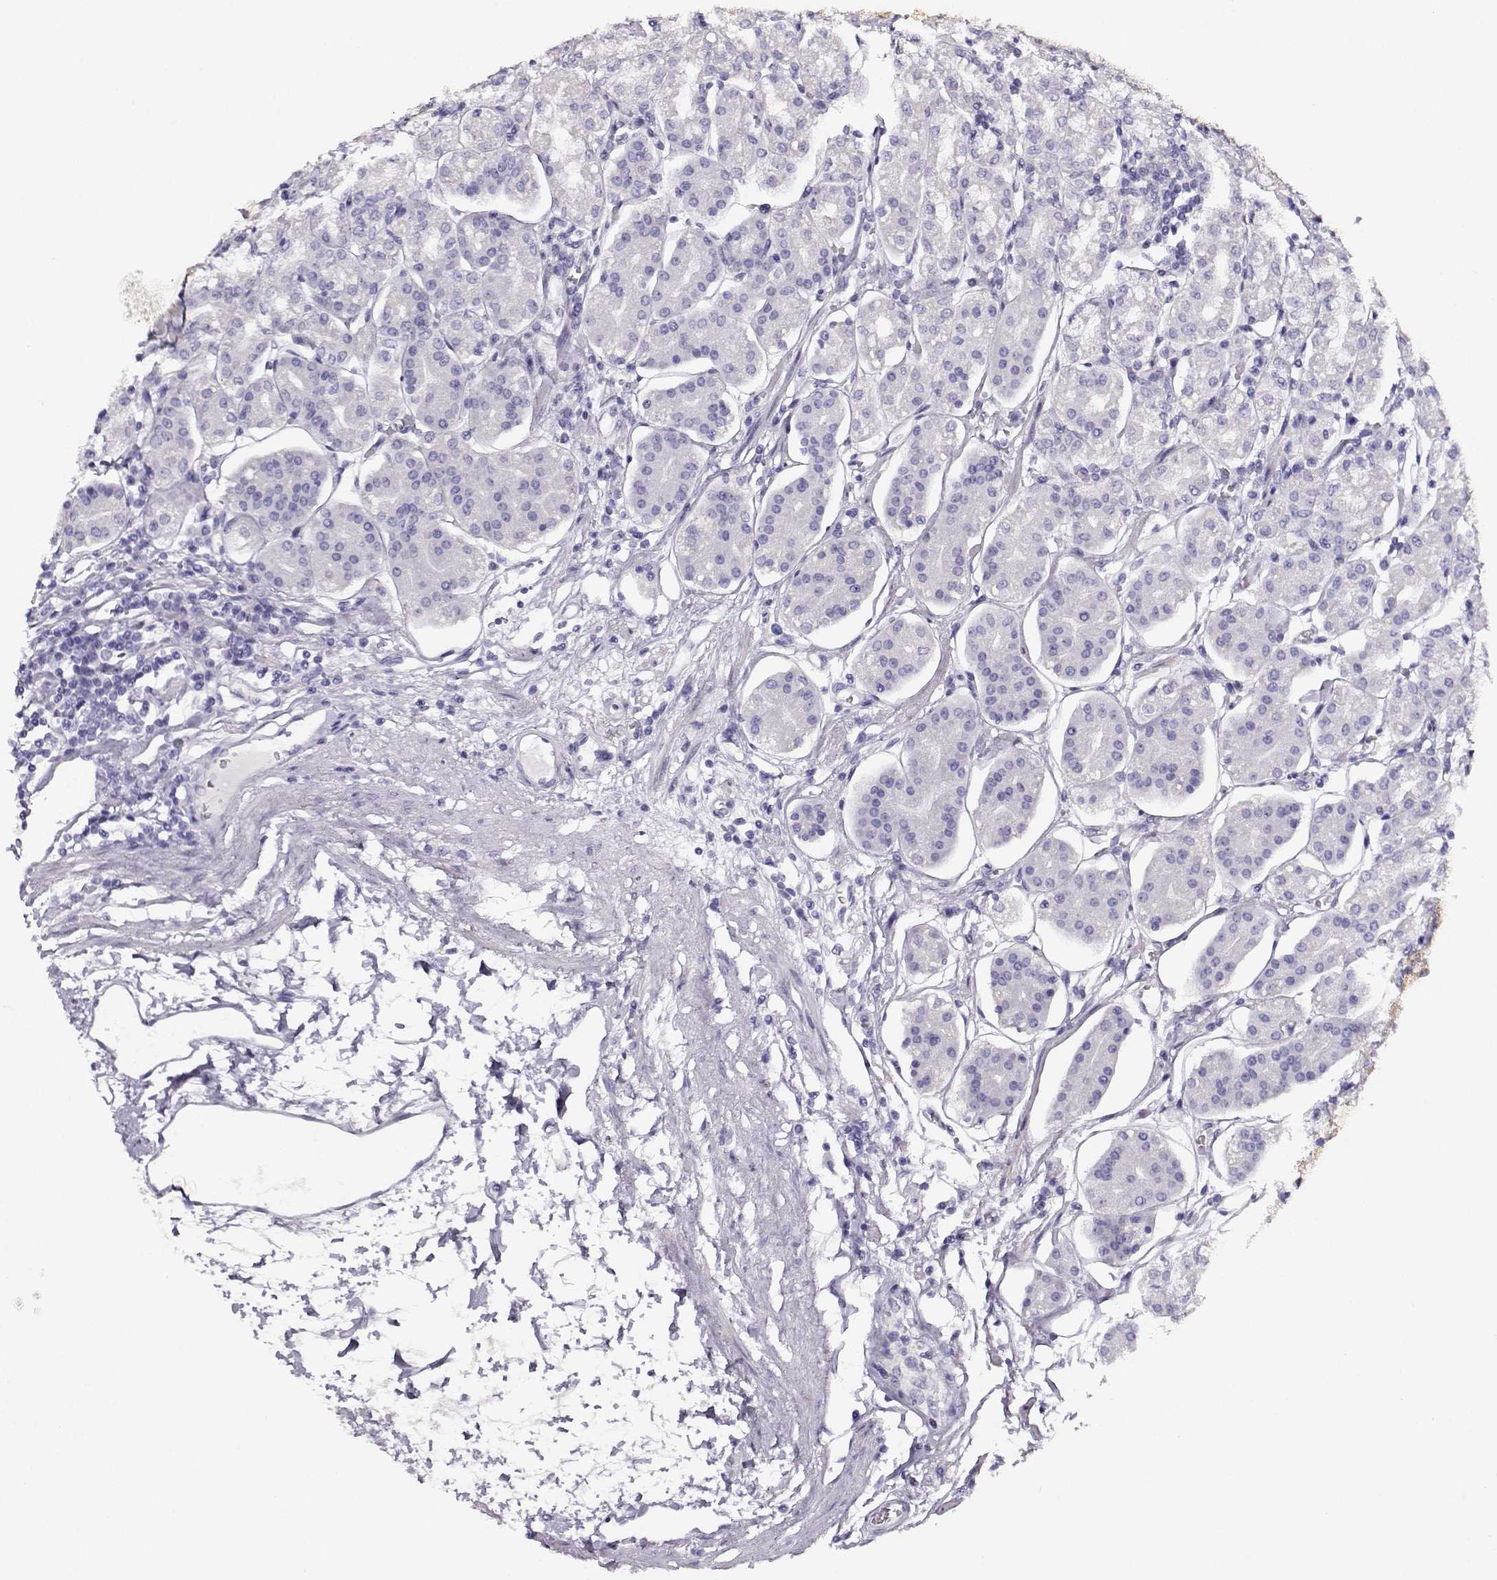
{"staining": {"intensity": "negative", "quantity": "none", "location": "none"}, "tissue": "stomach", "cell_type": "Glandular cells", "image_type": "normal", "snomed": [{"axis": "morphology", "description": "Normal tissue, NOS"}, {"axis": "topography", "description": "Skeletal muscle"}, {"axis": "topography", "description": "Stomach"}], "caption": "This image is of normal stomach stained with IHC to label a protein in brown with the nuclei are counter-stained blue. There is no staining in glandular cells. The staining is performed using DAB (3,3'-diaminobenzidine) brown chromogen with nuclei counter-stained in using hematoxylin.", "gene": "ACTN2", "patient": {"sex": "female", "age": 57}}